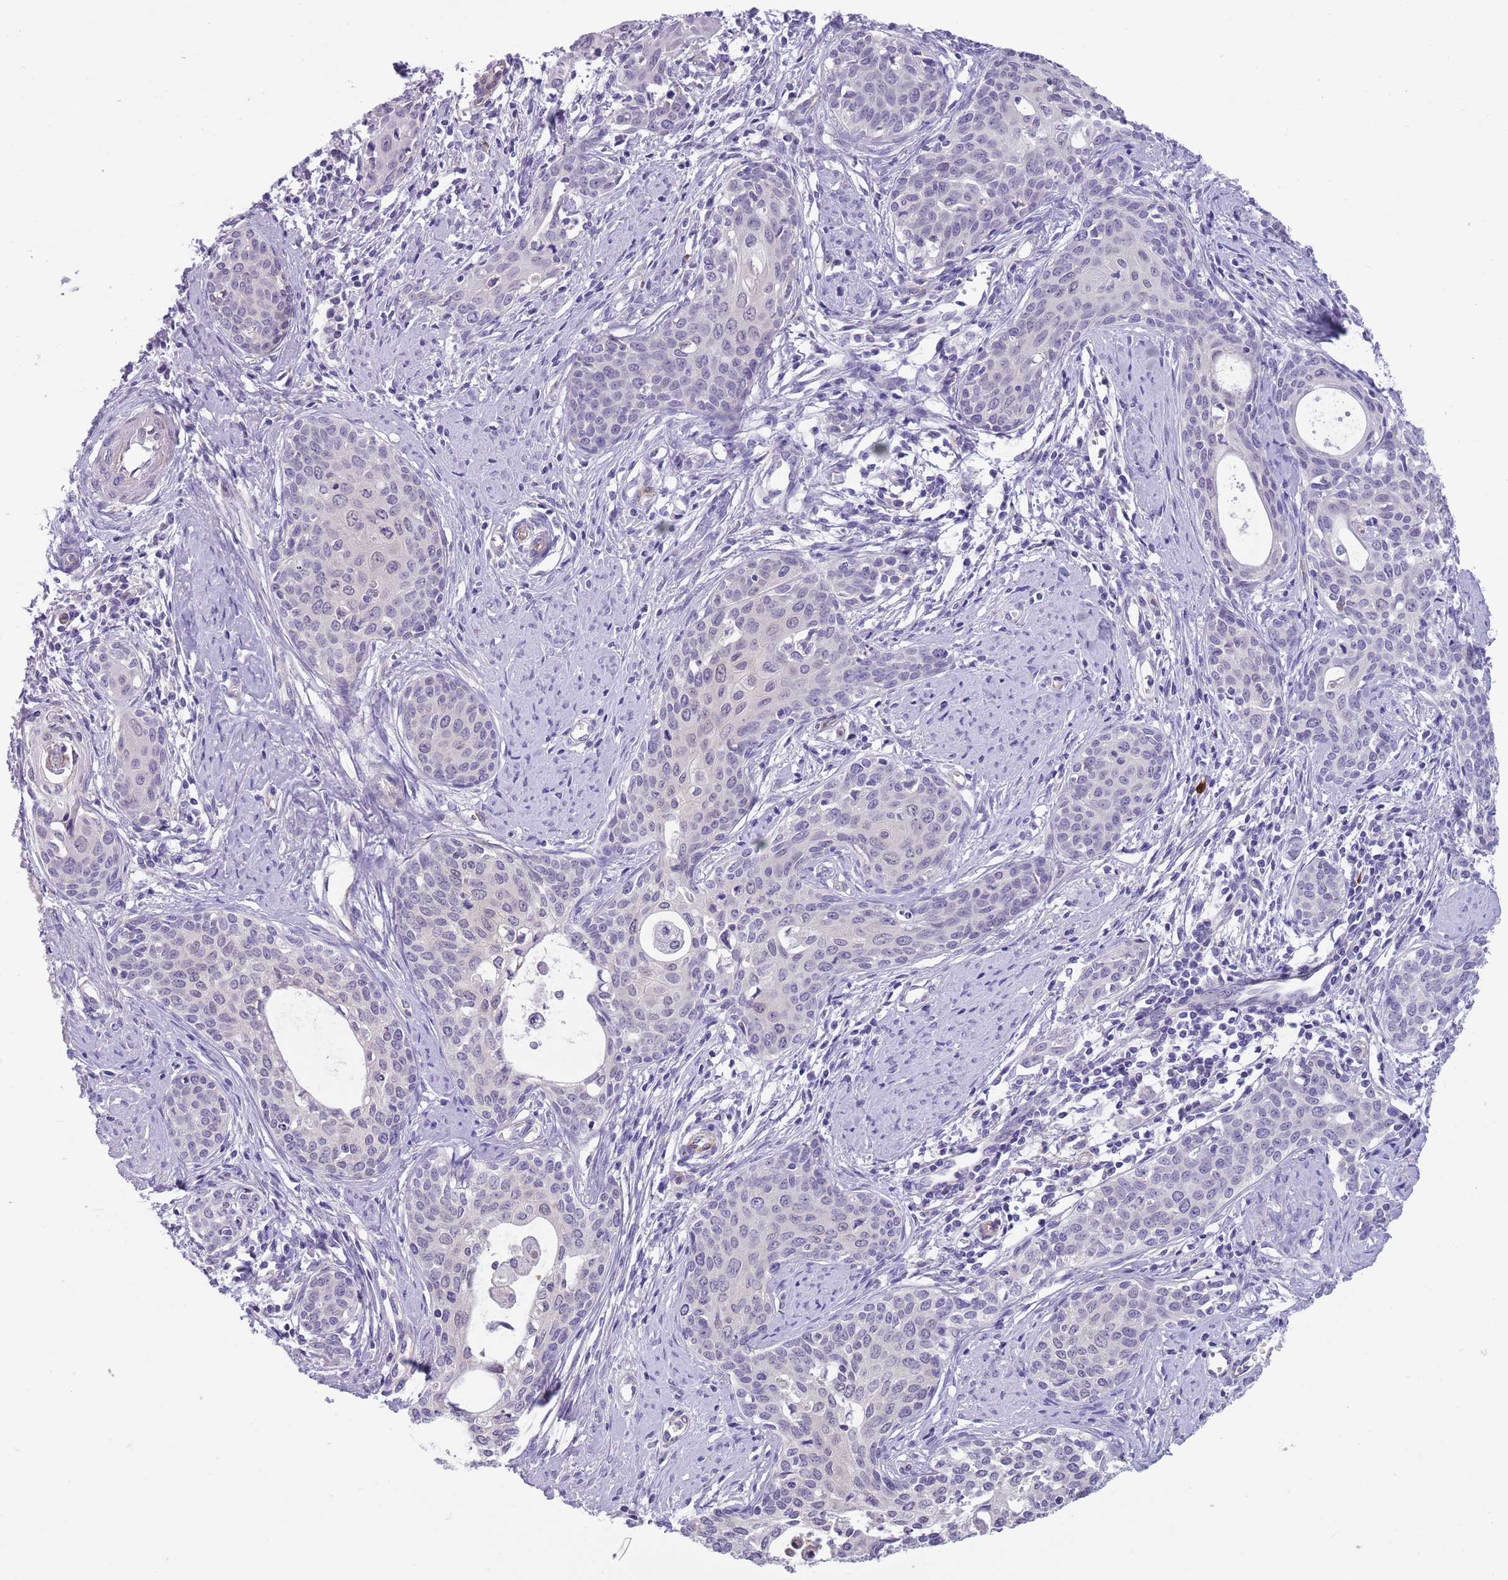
{"staining": {"intensity": "negative", "quantity": "none", "location": "none"}, "tissue": "cervical cancer", "cell_type": "Tumor cells", "image_type": "cancer", "snomed": [{"axis": "morphology", "description": "Squamous cell carcinoma, NOS"}, {"axis": "topography", "description": "Cervix"}], "caption": "Tumor cells are negative for brown protein staining in squamous cell carcinoma (cervical). Nuclei are stained in blue.", "gene": "TSGA13", "patient": {"sex": "female", "age": 46}}